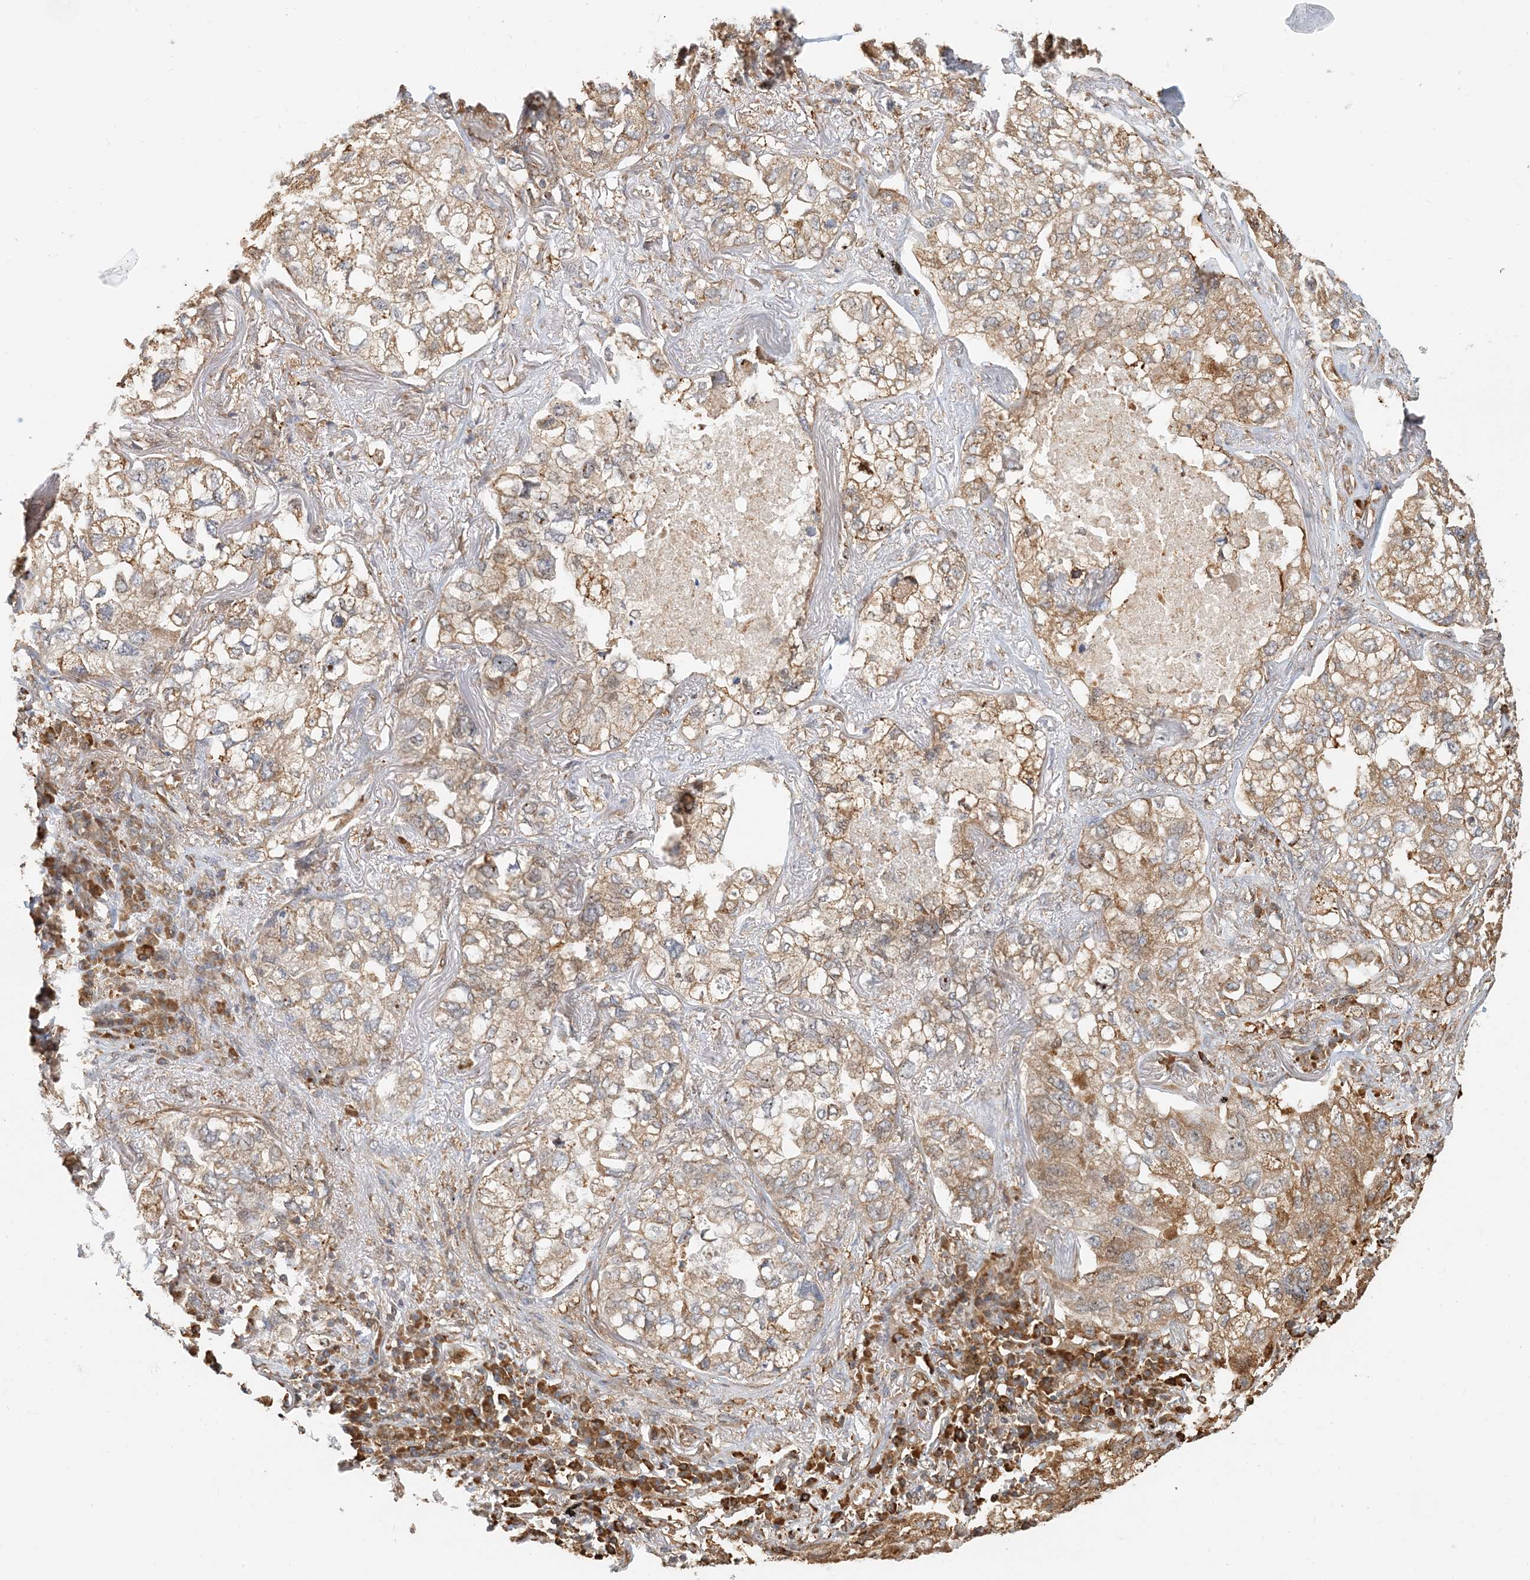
{"staining": {"intensity": "moderate", "quantity": ">75%", "location": "cytoplasmic/membranous"}, "tissue": "lung cancer", "cell_type": "Tumor cells", "image_type": "cancer", "snomed": [{"axis": "morphology", "description": "Adenocarcinoma, NOS"}, {"axis": "topography", "description": "Lung"}], "caption": "Human lung adenocarcinoma stained with a protein marker demonstrates moderate staining in tumor cells.", "gene": "HNMT", "patient": {"sex": "male", "age": 65}}